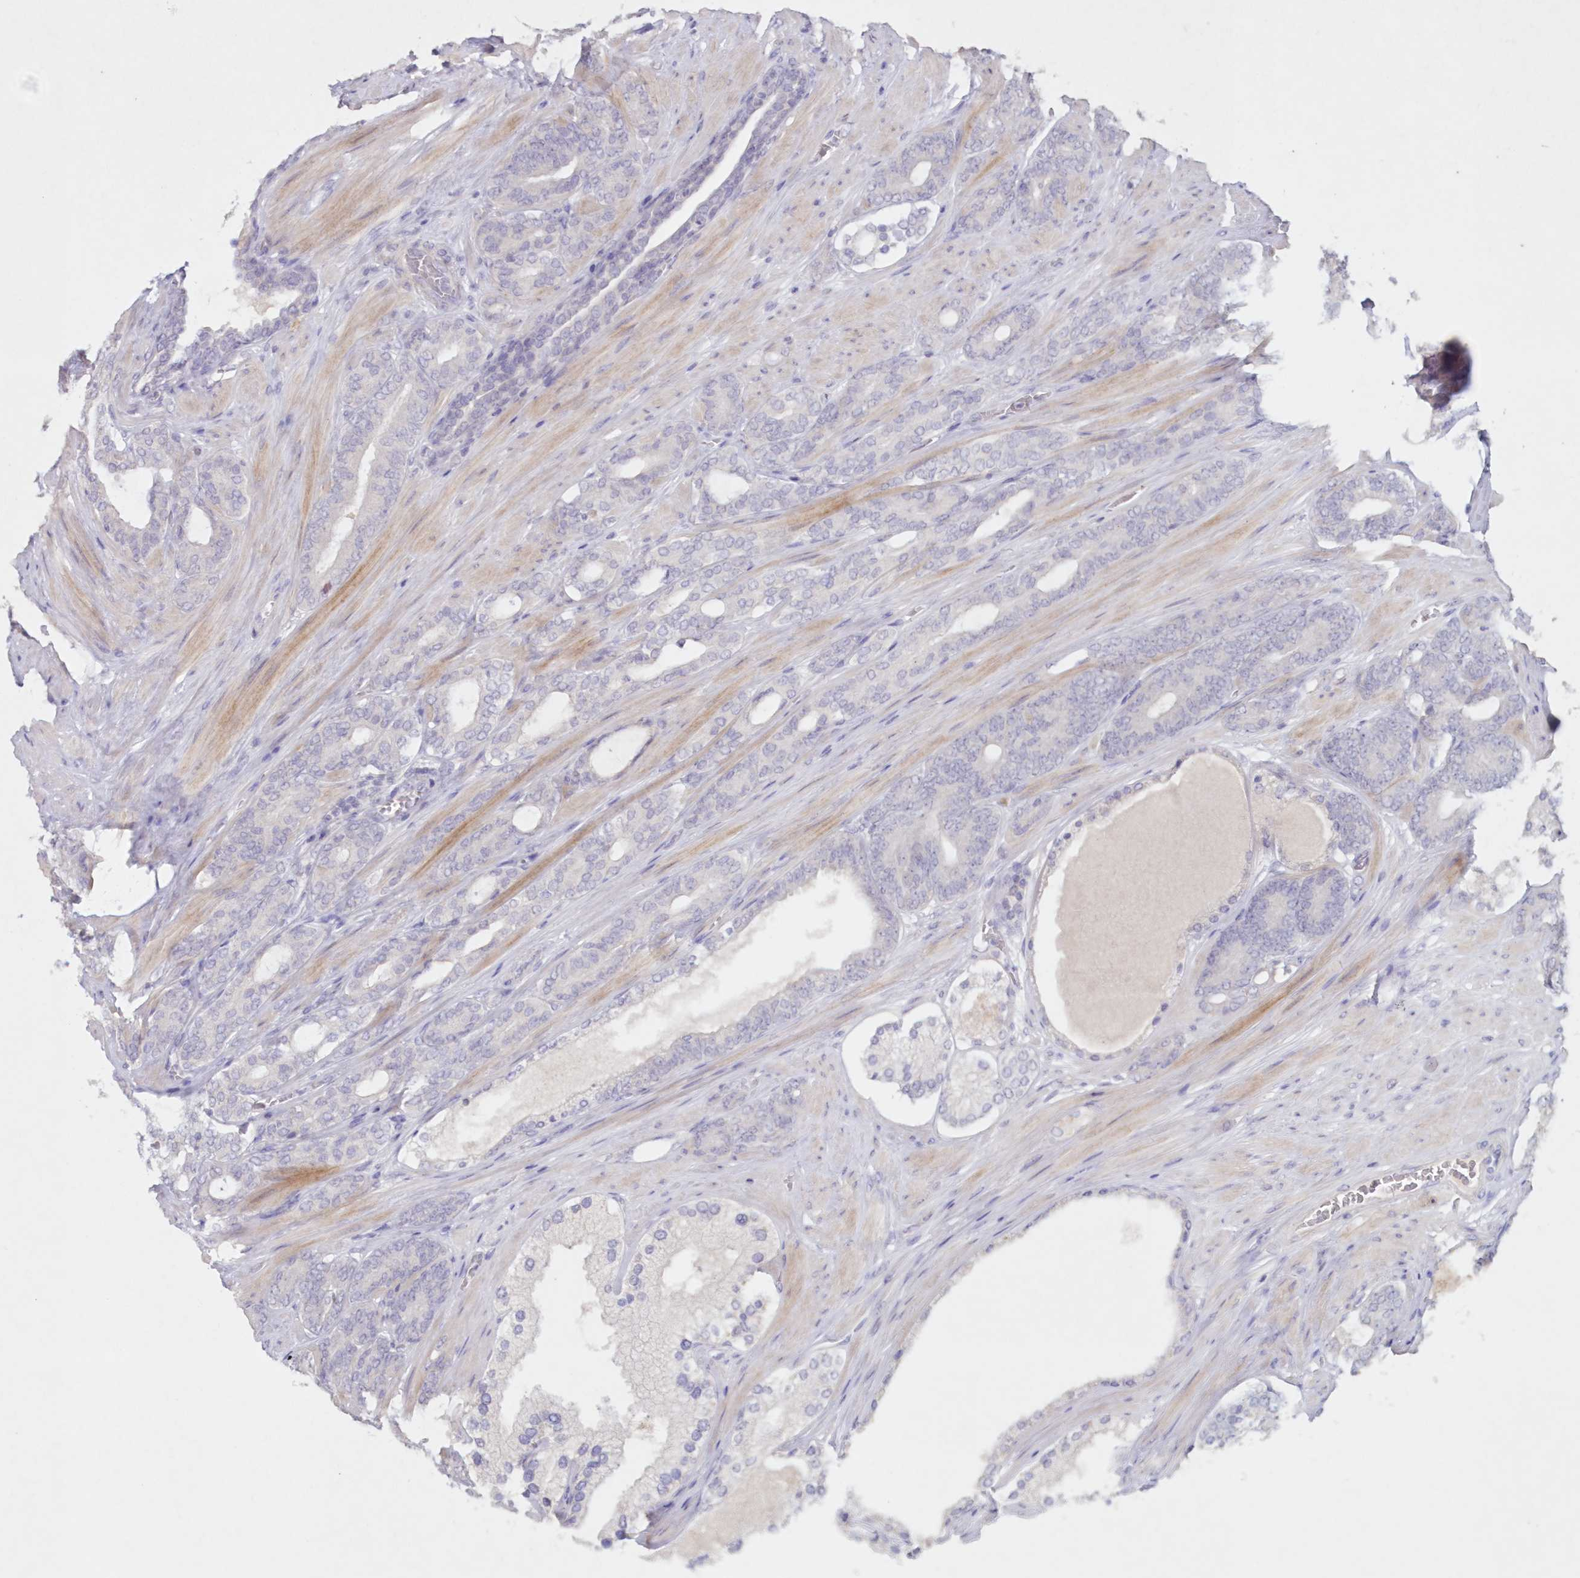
{"staining": {"intensity": "negative", "quantity": "none", "location": "none"}, "tissue": "prostate cancer", "cell_type": "Tumor cells", "image_type": "cancer", "snomed": [{"axis": "morphology", "description": "Adenocarcinoma, Low grade"}, {"axis": "topography", "description": "Prostate"}], "caption": "A histopathology image of prostate cancer (adenocarcinoma (low-grade)) stained for a protein displays no brown staining in tumor cells.", "gene": "GCKR", "patient": {"sex": "male", "age": 63}}